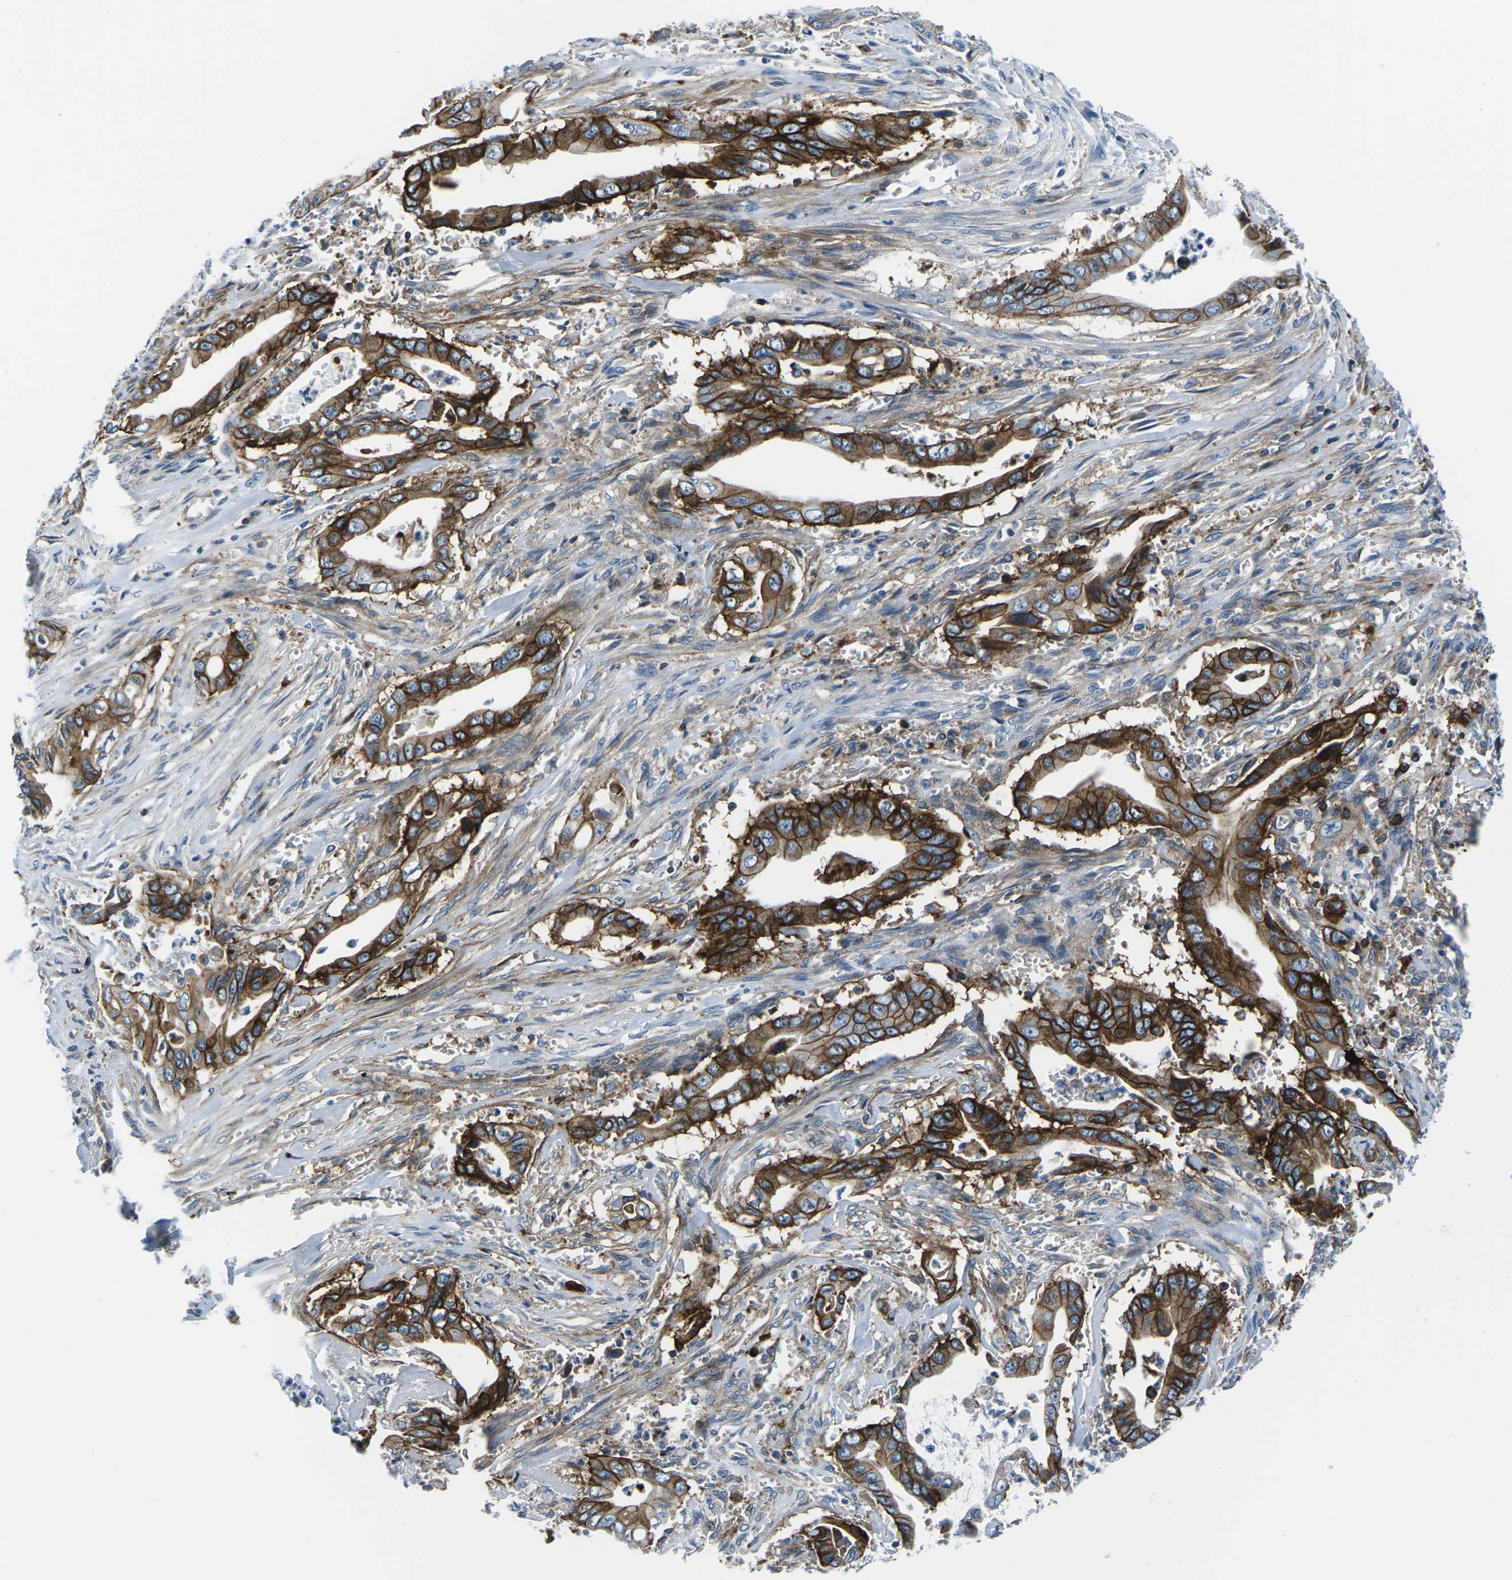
{"staining": {"intensity": "strong", "quantity": ">75%", "location": "cytoplasmic/membranous"}, "tissue": "pancreatic cancer", "cell_type": "Tumor cells", "image_type": "cancer", "snomed": [{"axis": "morphology", "description": "Adenocarcinoma, NOS"}, {"axis": "topography", "description": "Pancreas"}], "caption": "Pancreatic cancer (adenocarcinoma) tissue reveals strong cytoplasmic/membranous positivity in about >75% of tumor cells", "gene": "SOCS4", "patient": {"sex": "male", "age": 59}}